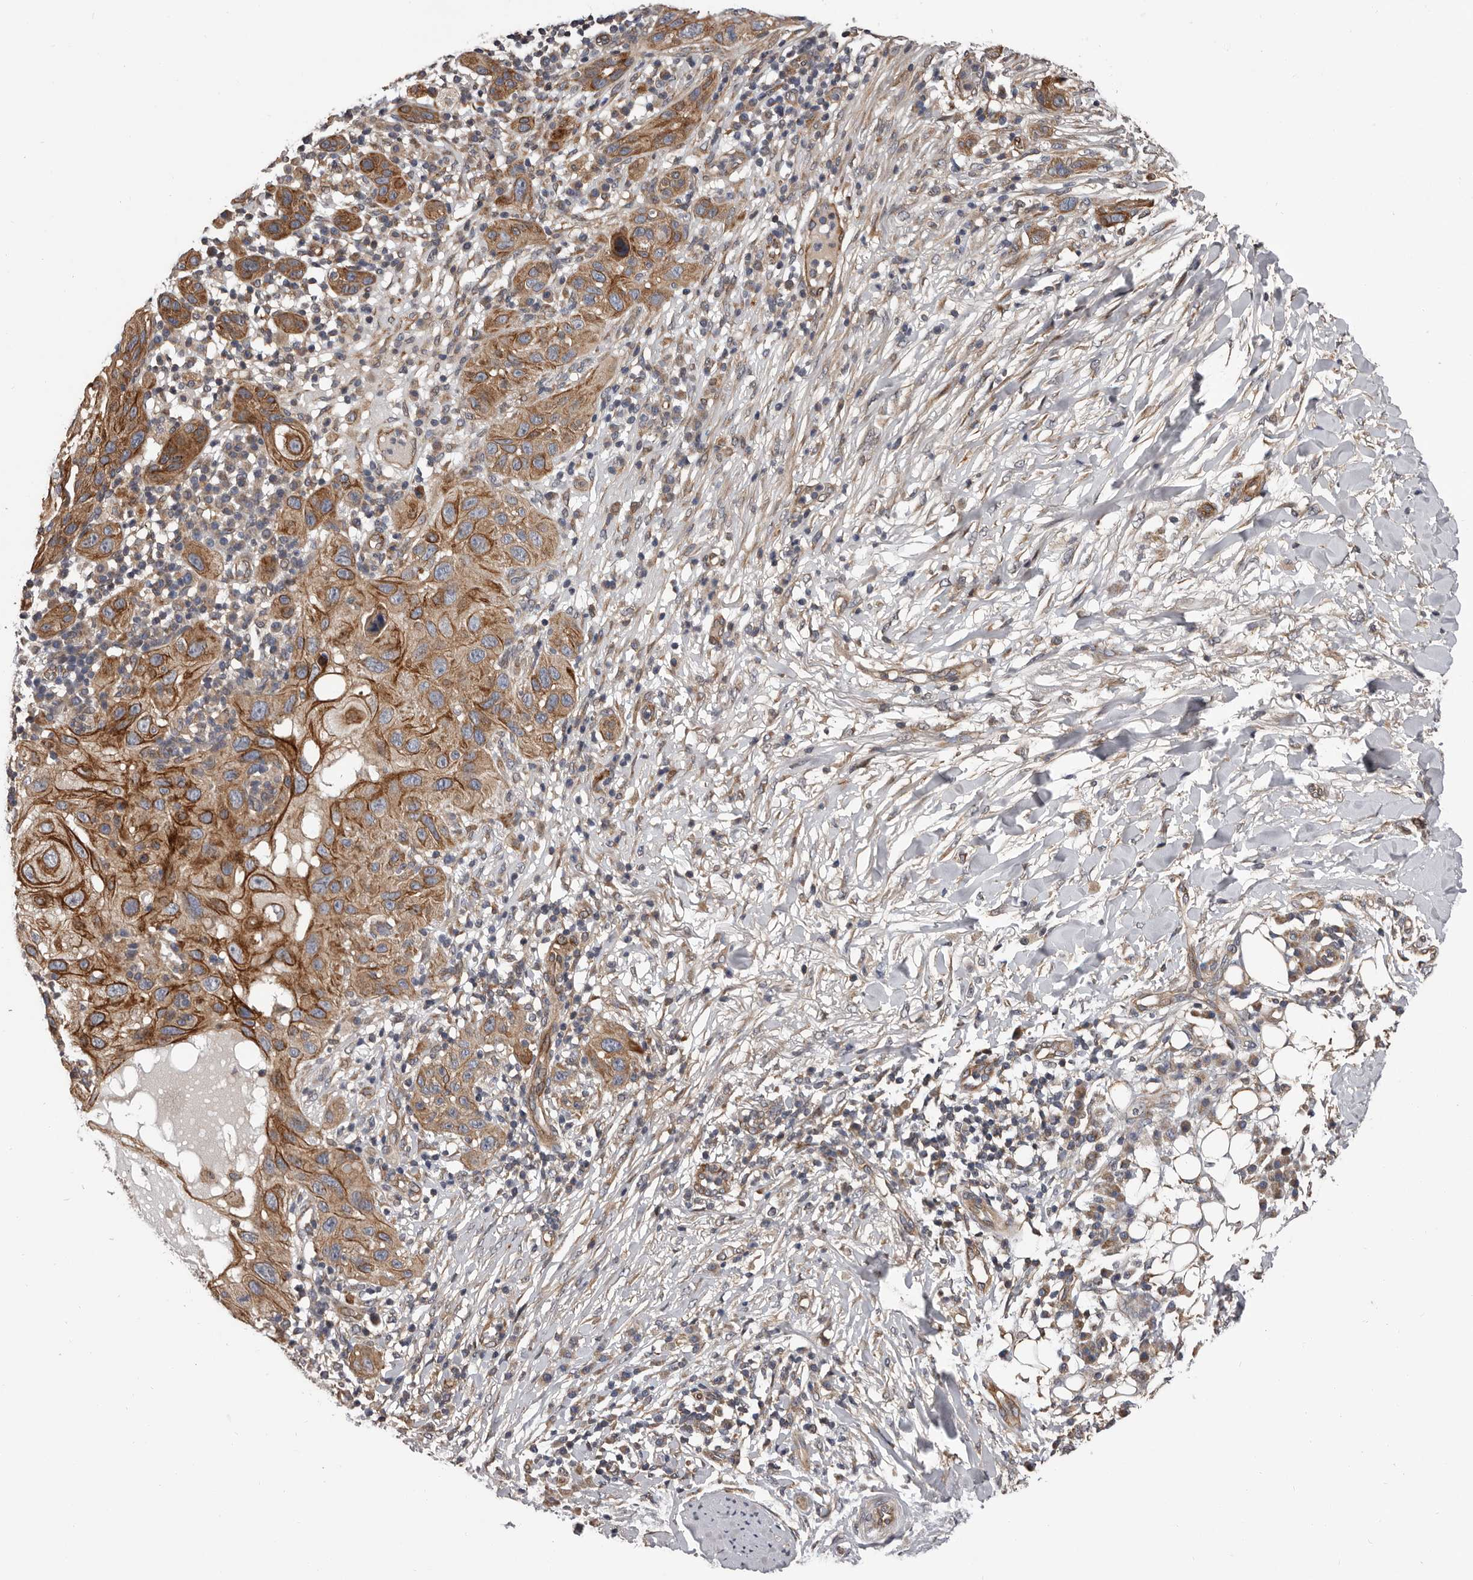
{"staining": {"intensity": "moderate", "quantity": ">75%", "location": "cytoplasmic/membranous"}, "tissue": "skin cancer", "cell_type": "Tumor cells", "image_type": "cancer", "snomed": [{"axis": "morphology", "description": "Normal tissue, NOS"}, {"axis": "morphology", "description": "Squamous cell carcinoma, NOS"}, {"axis": "topography", "description": "Skin"}], "caption": "A medium amount of moderate cytoplasmic/membranous staining is appreciated in approximately >75% of tumor cells in skin cancer (squamous cell carcinoma) tissue. (Stains: DAB (3,3'-diaminobenzidine) in brown, nuclei in blue, Microscopy: brightfield microscopy at high magnification).", "gene": "VPS37A", "patient": {"sex": "female", "age": 96}}